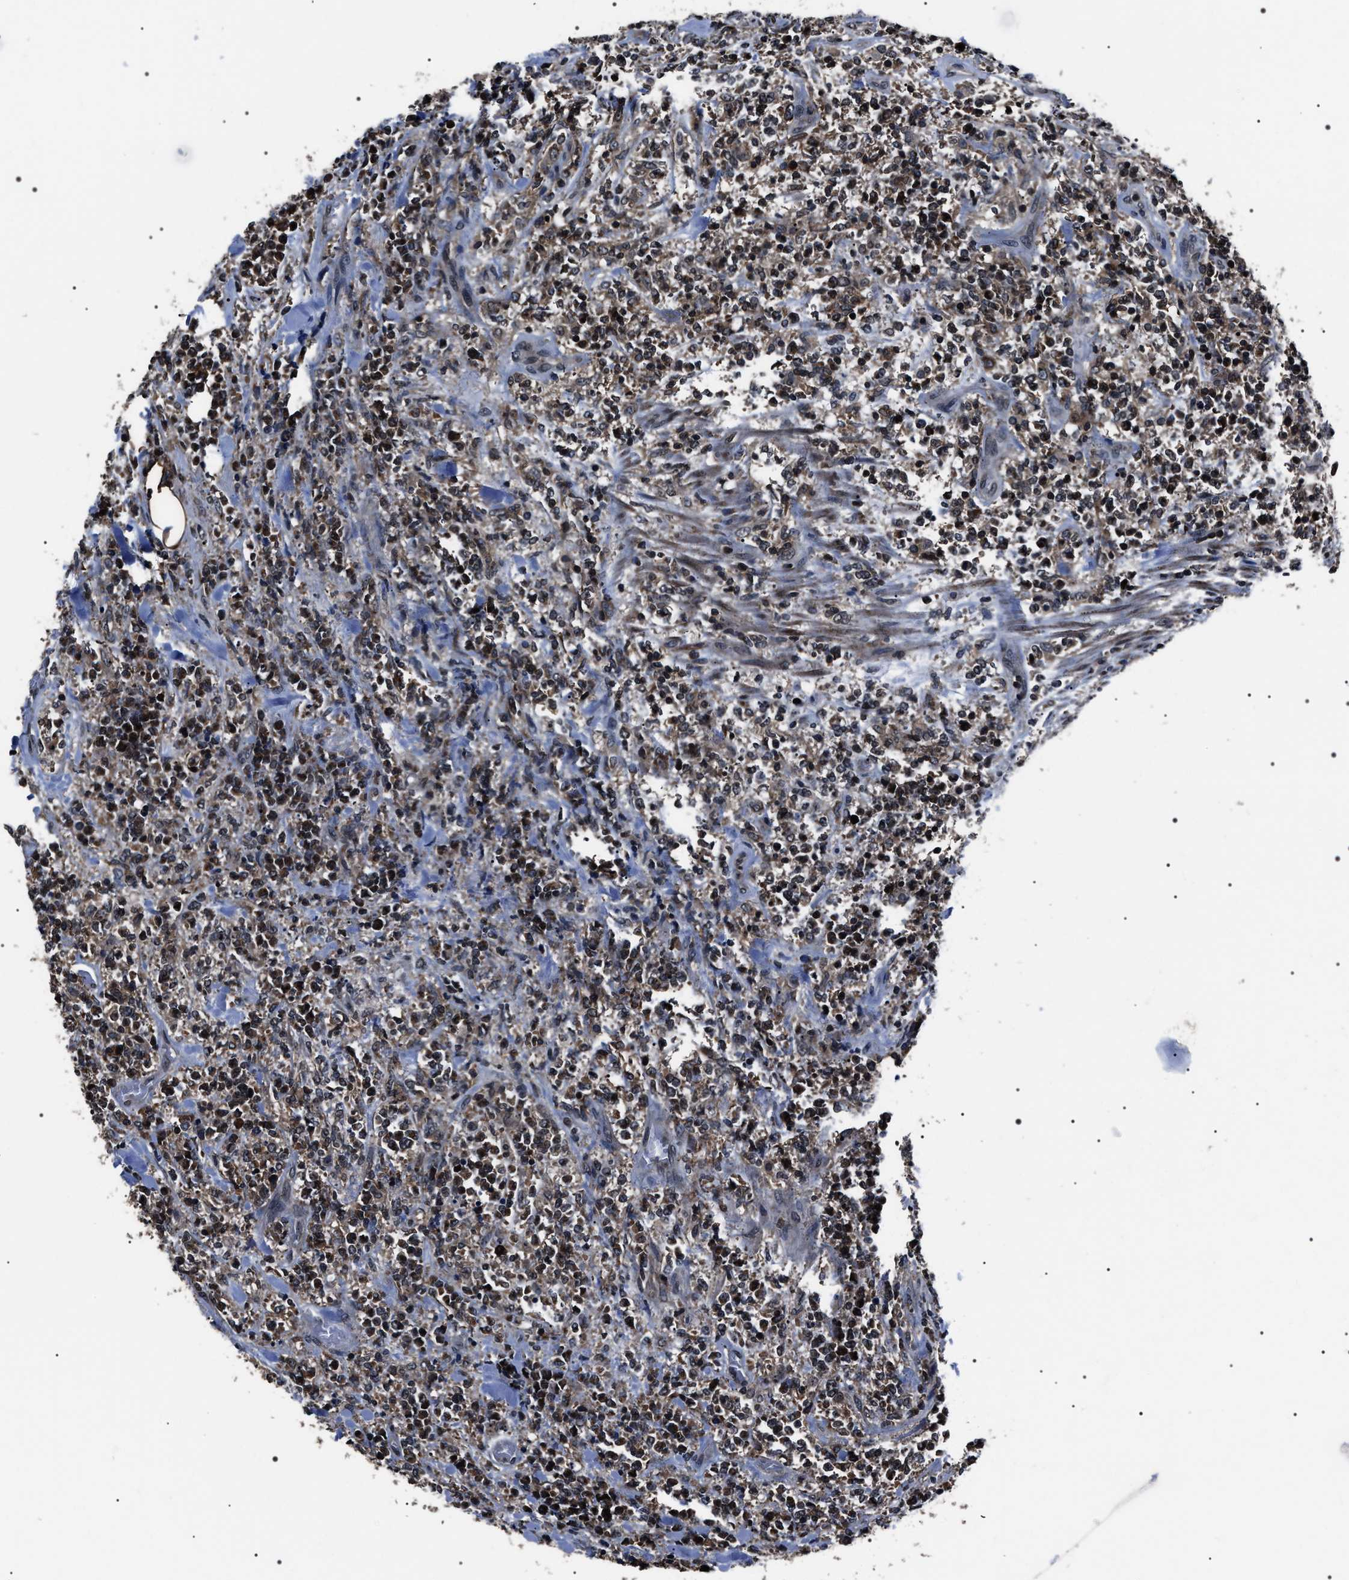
{"staining": {"intensity": "strong", "quantity": ">75%", "location": "nuclear"}, "tissue": "lymphoma", "cell_type": "Tumor cells", "image_type": "cancer", "snomed": [{"axis": "morphology", "description": "Malignant lymphoma, non-Hodgkin's type, High grade"}, {"axis": "topography", "description": "Soft tissue"}], "caption": "Immunohistochemical staining of lymphoma demonstrates strong nuclear protein expression in approximately >75% of tumor cells.", "gene": "SIPA1", "patient": {"sex": "male", "age": 18}}